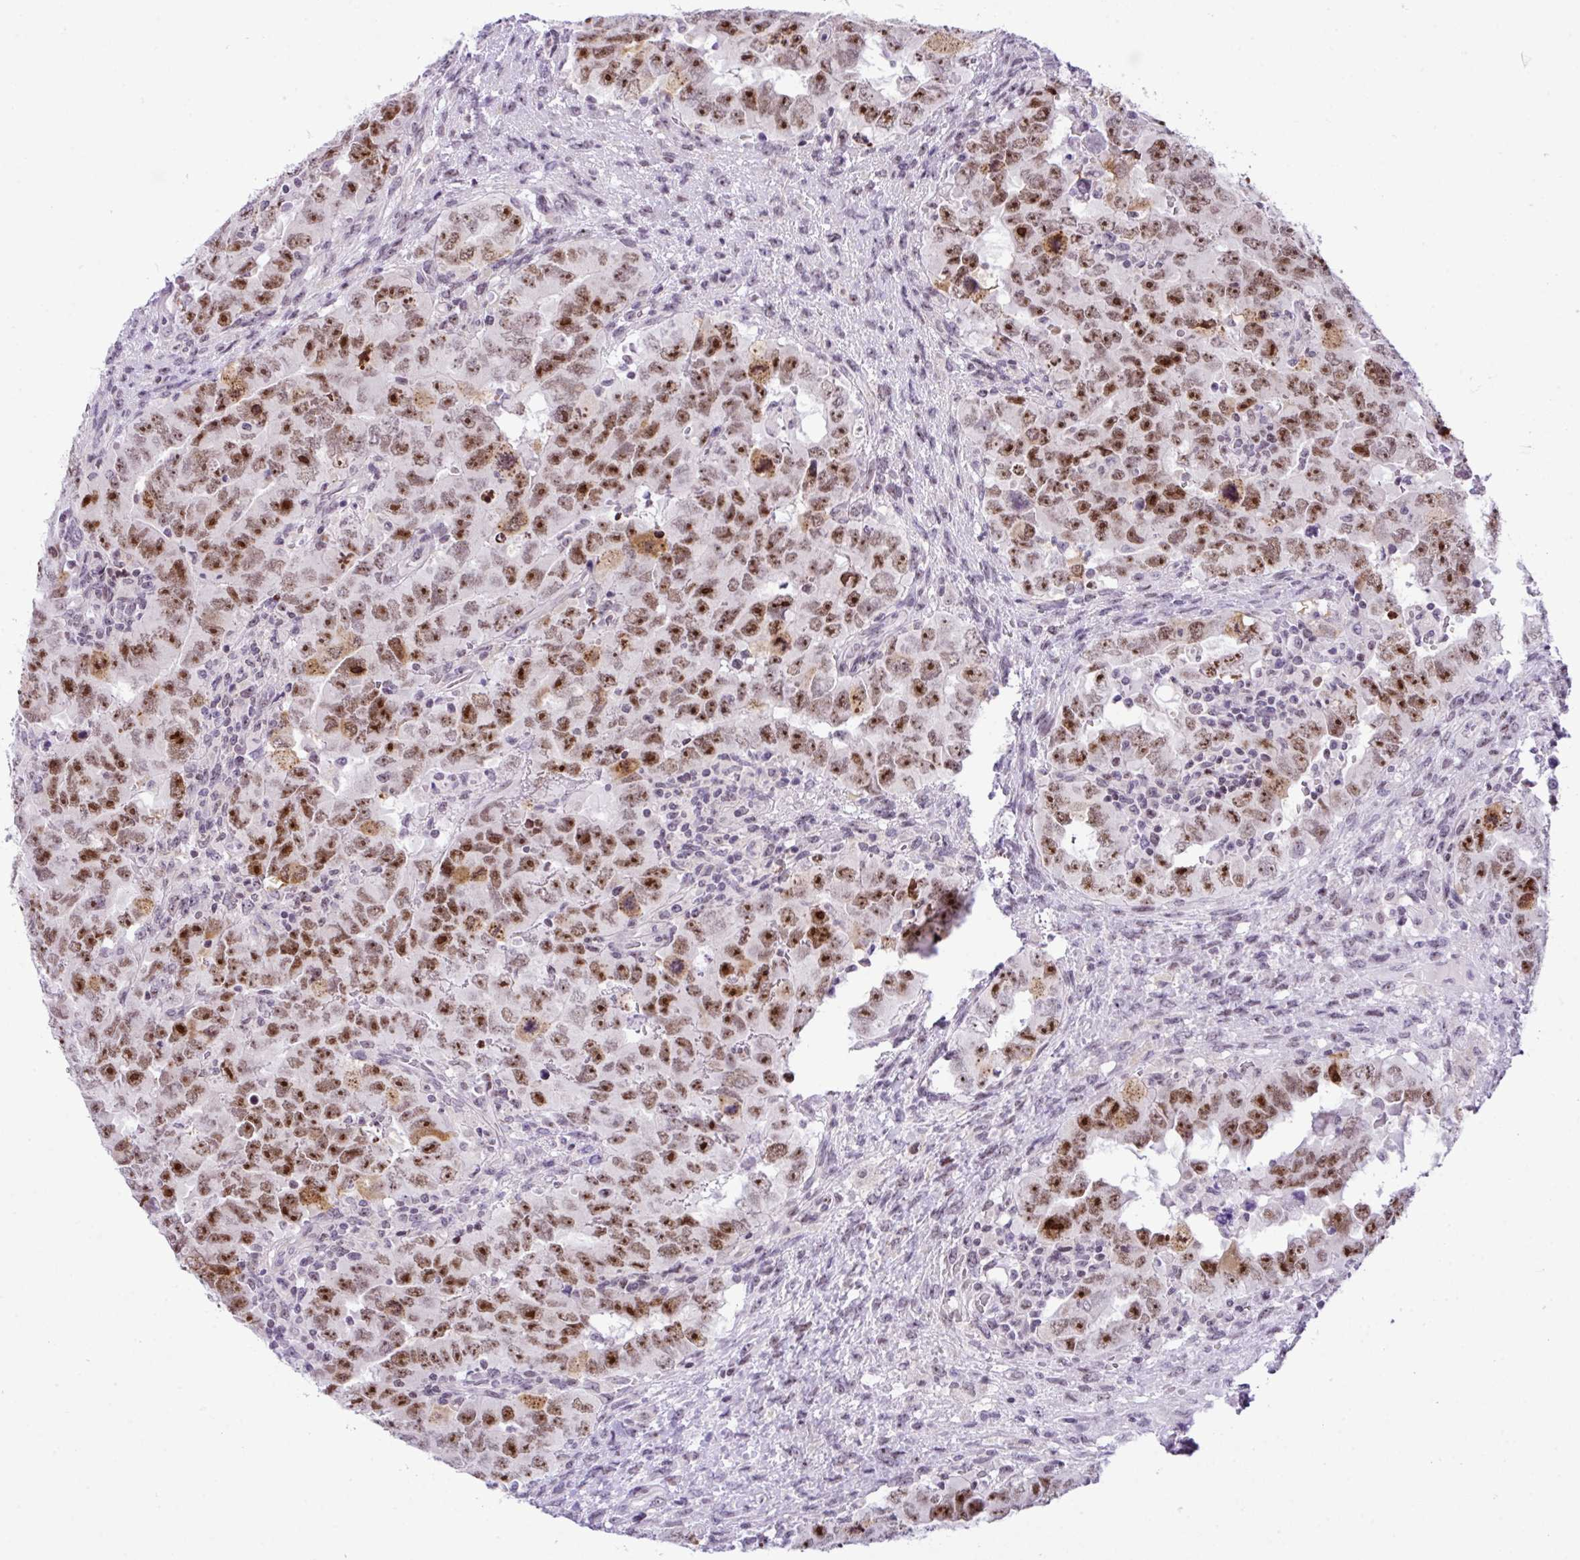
{"staining": {"intensity": "strong", "quantity": ">75%", "location": "nuclear"}, "tissue": "testis cancer", "cell_type": "Tumor cells", "image_type": "cancer", "snomed": [{"axis": "morphology", "description": "Carcinoma, Embryonal, NOS"}, {"axis": "topography", "description": "Testis"}], "caption": "Immunohistochemical staining of testis cancer (embryonal carcinoma) shows strong nuclear protein staining in about >75% of tumor cells.", "gene": "CCDC137", "patient": {"sex": "male", "age": 24}}